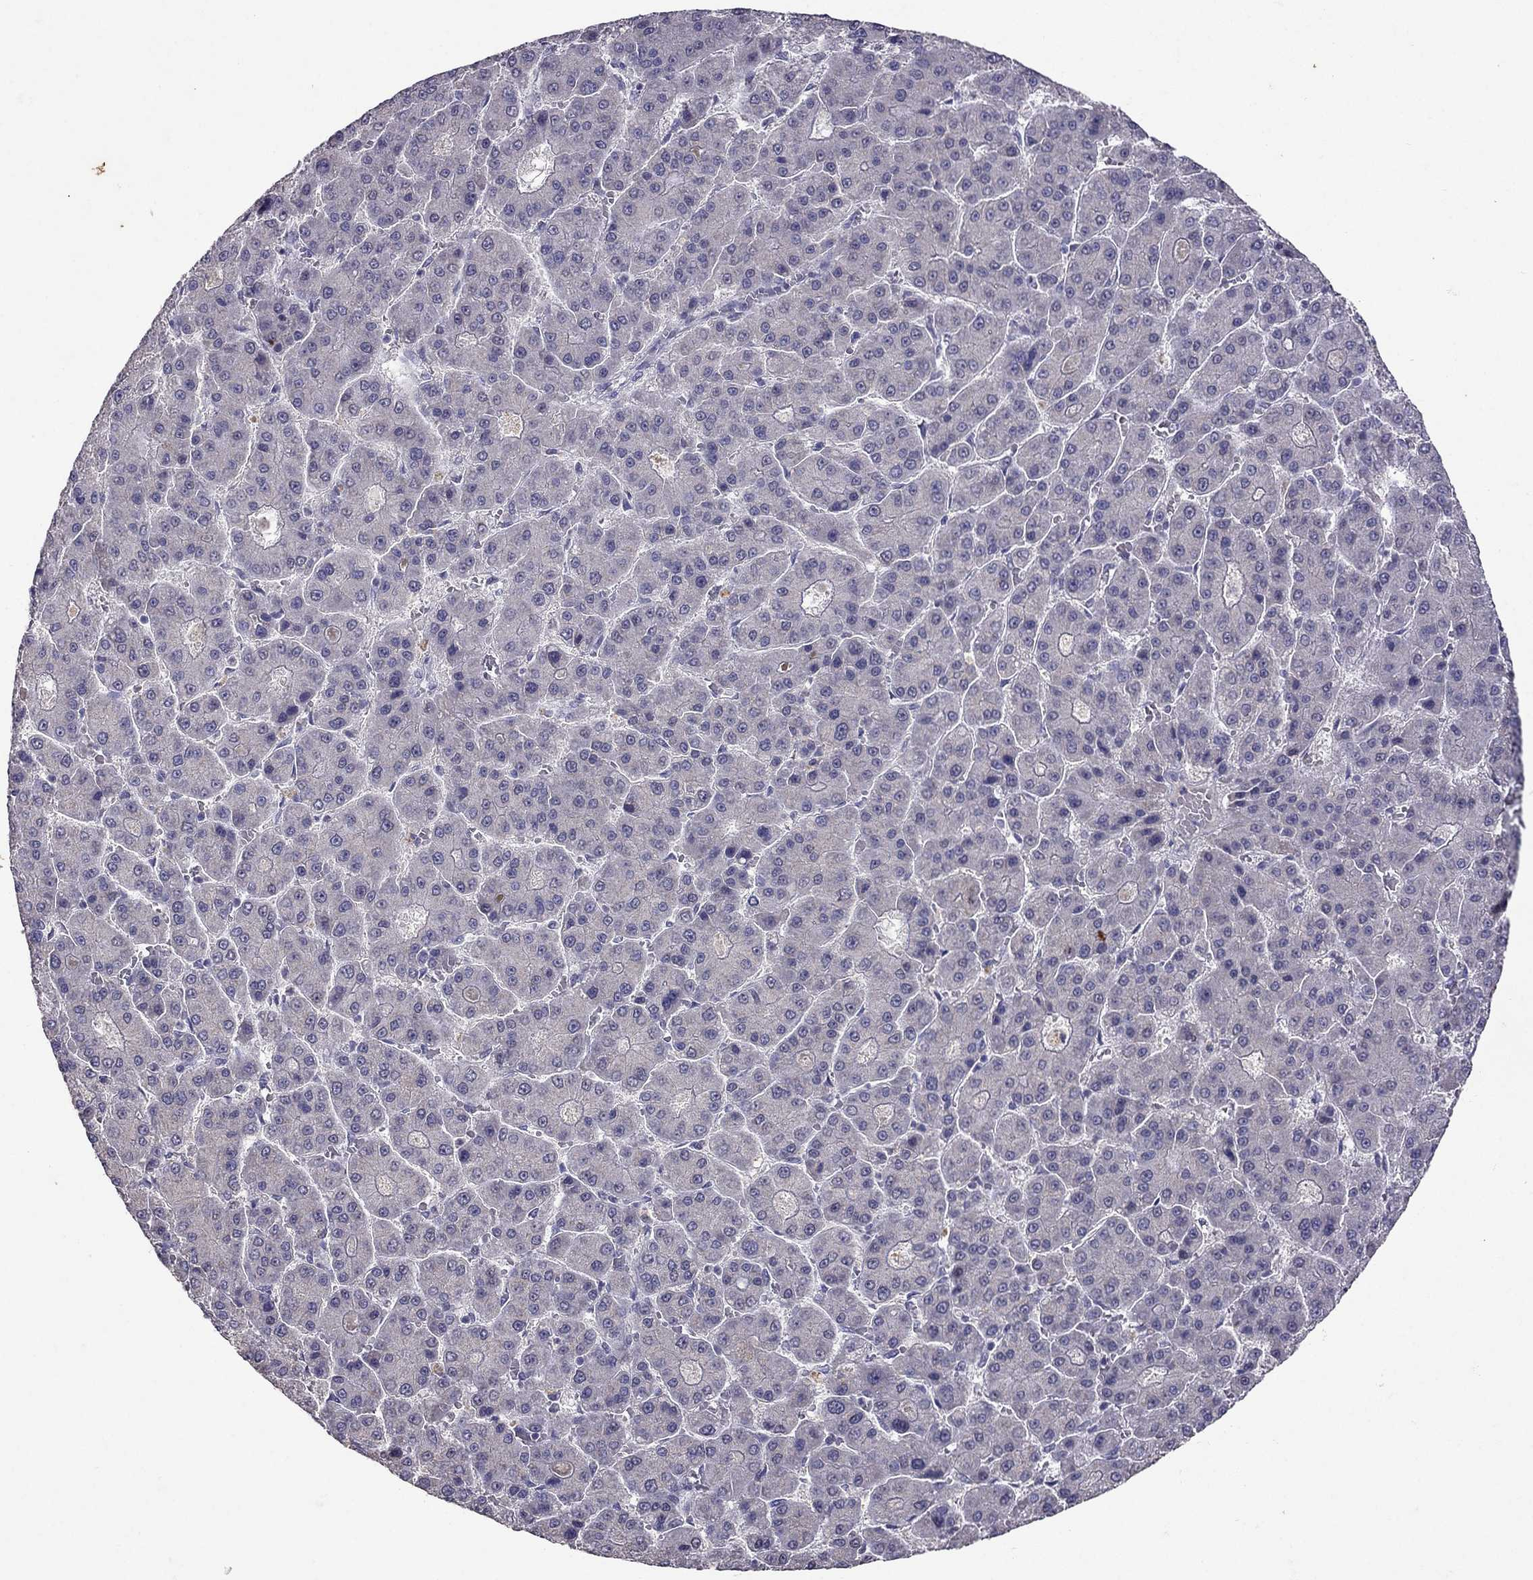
{"staining": {"intensity": "negative", "quantity": "none", "location": "none"}, "tissue": "liver cancer", "cell_type": "Tumor cells", "image_type": "cancer", "snomed": [{"axis": "morphology", "description": "Carcinoma, Hepatocellular, NOS"}, {"axis": "topography", "description": "Liver"}], "caption": "Liver cancer was stained to show a protein in brown. There is no significant positivity in tumor cells.", "gene": "FST", "patient": {"sex": "male", "age": 70}}